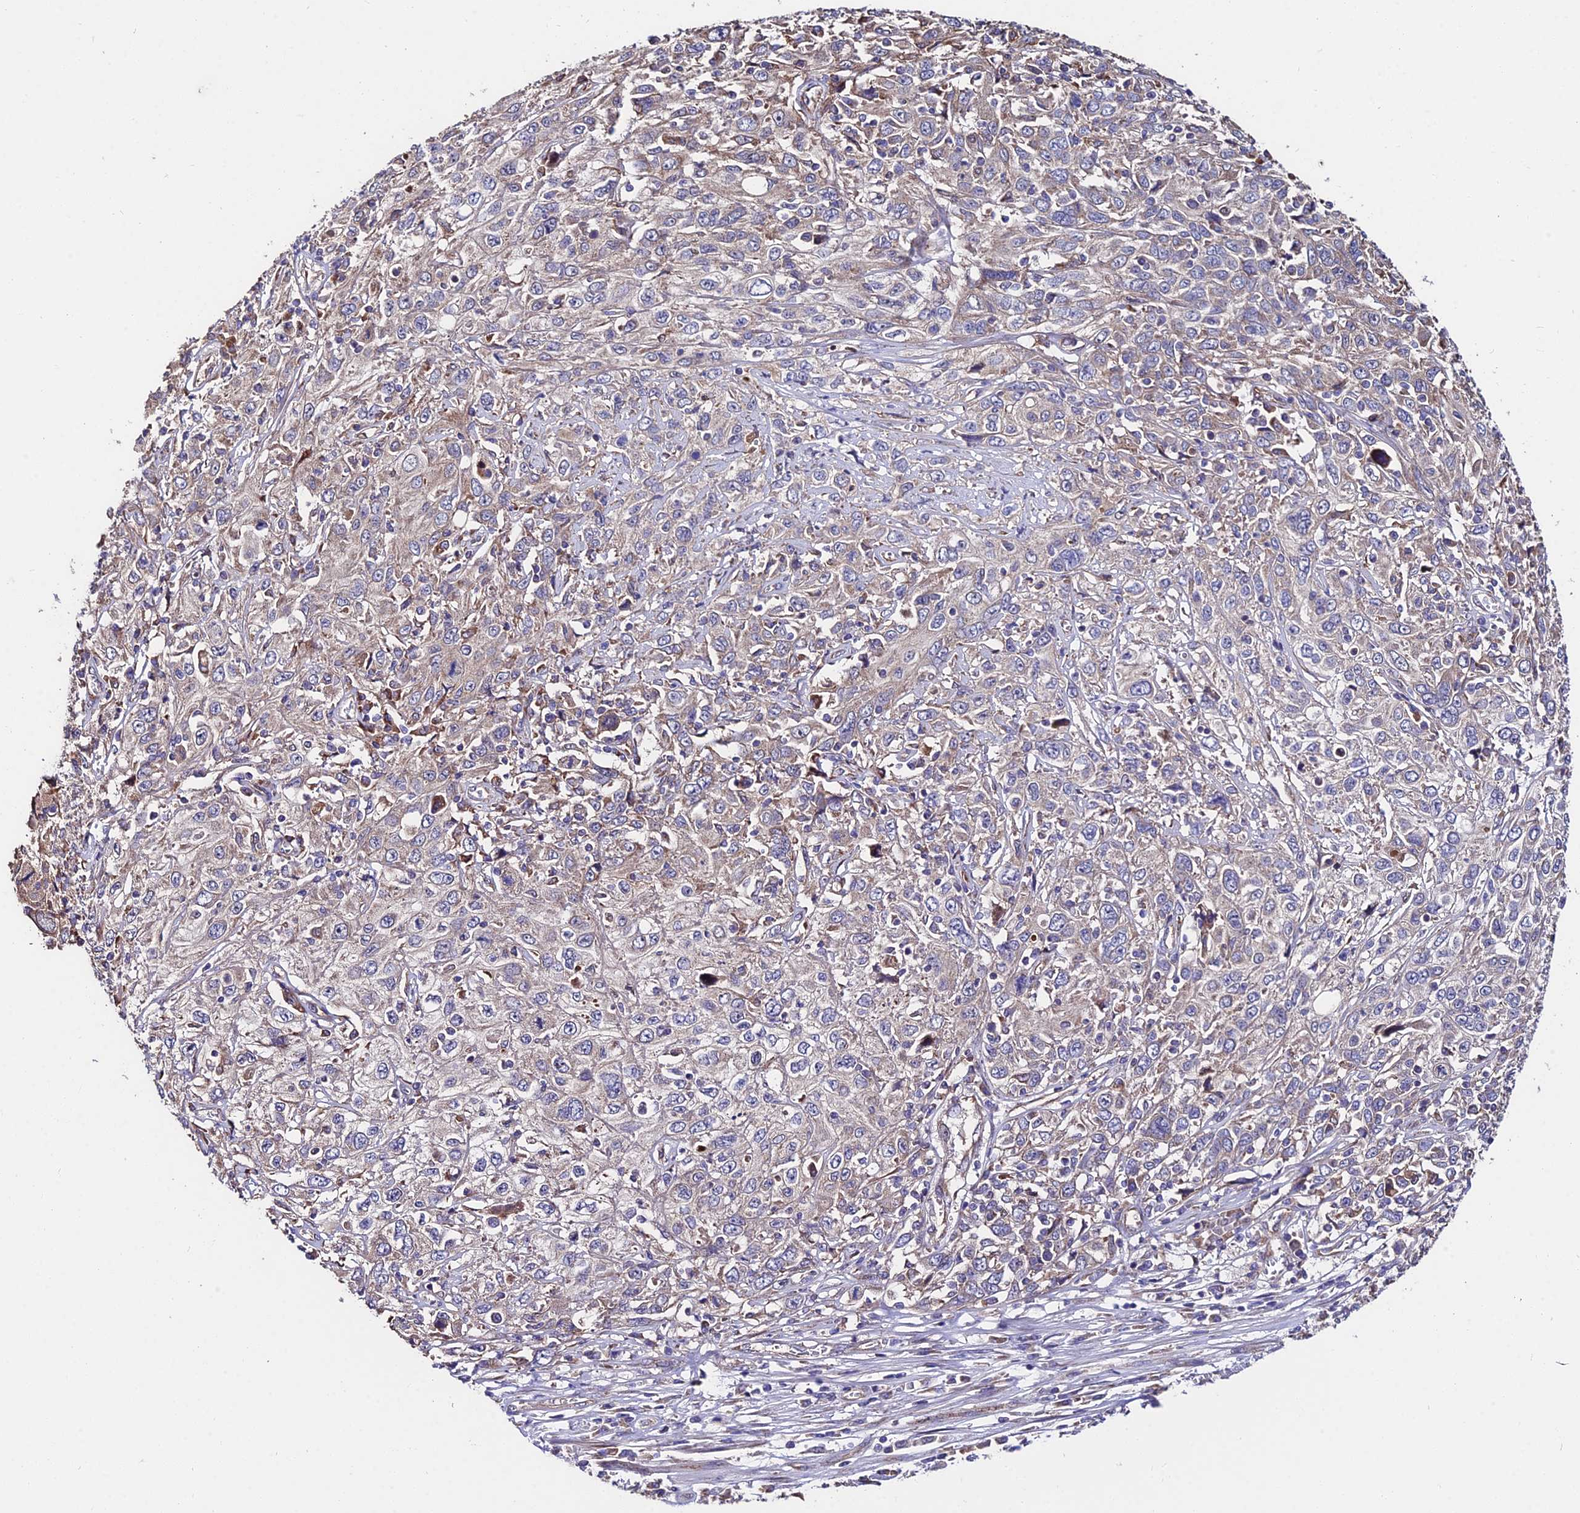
{"staining": {"intensity": "weak", "quantity": "25%-75%", "location": "cytoplasmic/membranous"}, "tissue": "cervical cancer", "cell_type": "Tumor cells", "image_type": "cancer", "snomed": [{"axis": "morphology", "description": "Squamous cell carcinoma, NOS"}, {"axis": "topography", "description": "Cervix"}], "caption": "Immunohistochemistry image of neoplastic tissue: cervical cancer (squamous cell carcinoma) stained using immunohistochemistry (IHC) displays low levels of weak protein expression localized specifically in the cytoplasmic/membranous of tumor cells, appearing as a cytoplasmic/membranous brown color.", "gene": "CDC37L1", "patient": {"sex": "female", "age": 46}}